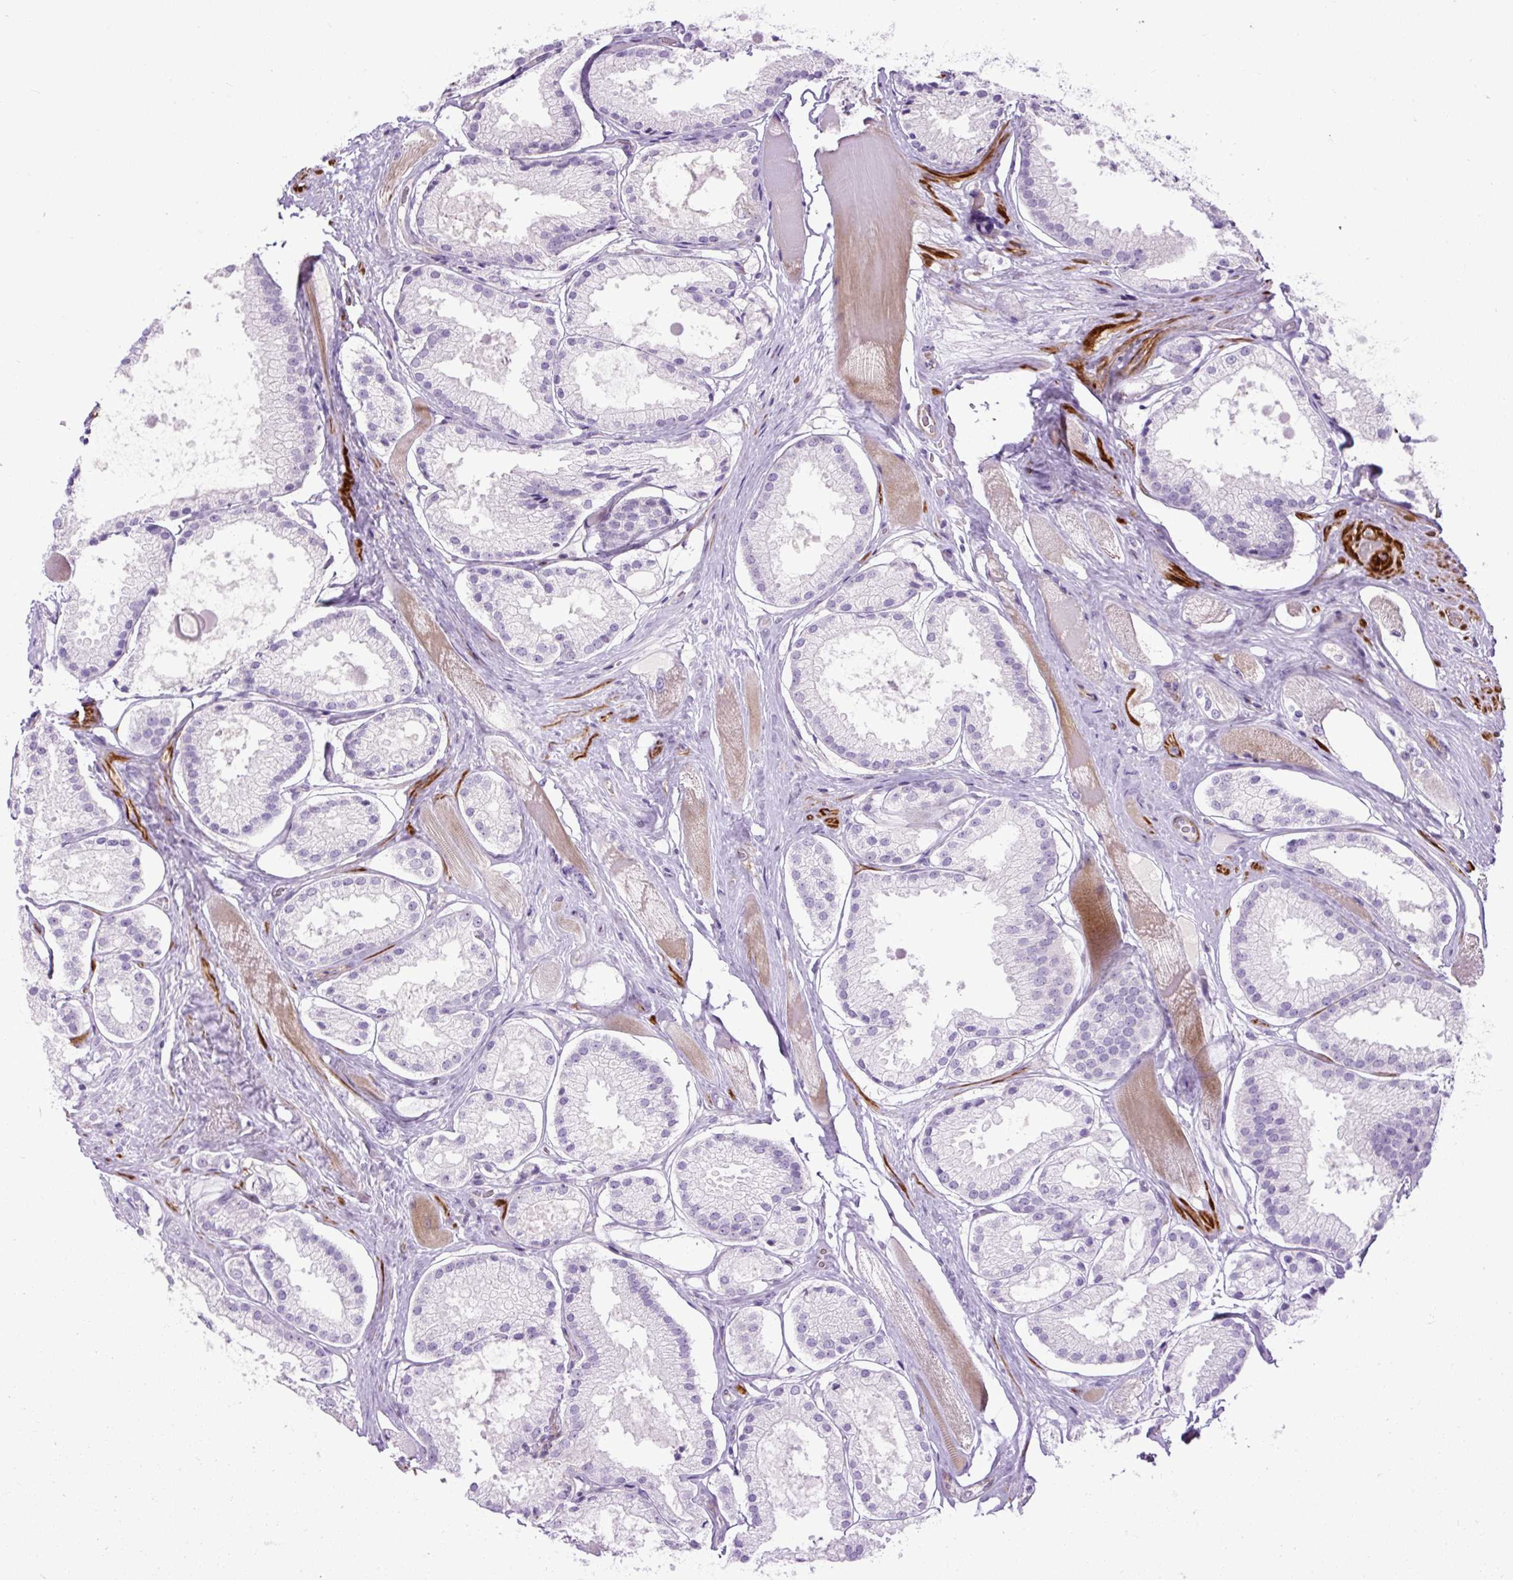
{"staining": {"intensity": "negative", "quantity": "none", "location": "none"}, "tissue": "prostate cancer", "cell_type": "Tumor cells", "image_type": "cancer", "snomed": [{"axis": "morphology", "description": "Adenocarcinoma, High grade"}, {"axis": "topography", "description": "Prostate"}], "caption": "IHC histopathology image of high-grade adenocarcinoma (prostate) stained for a protein (brown), which reveals no staining in tumor cells.", "gene": "ZNF197", "patient": {"sex": "male", "age": 68}}